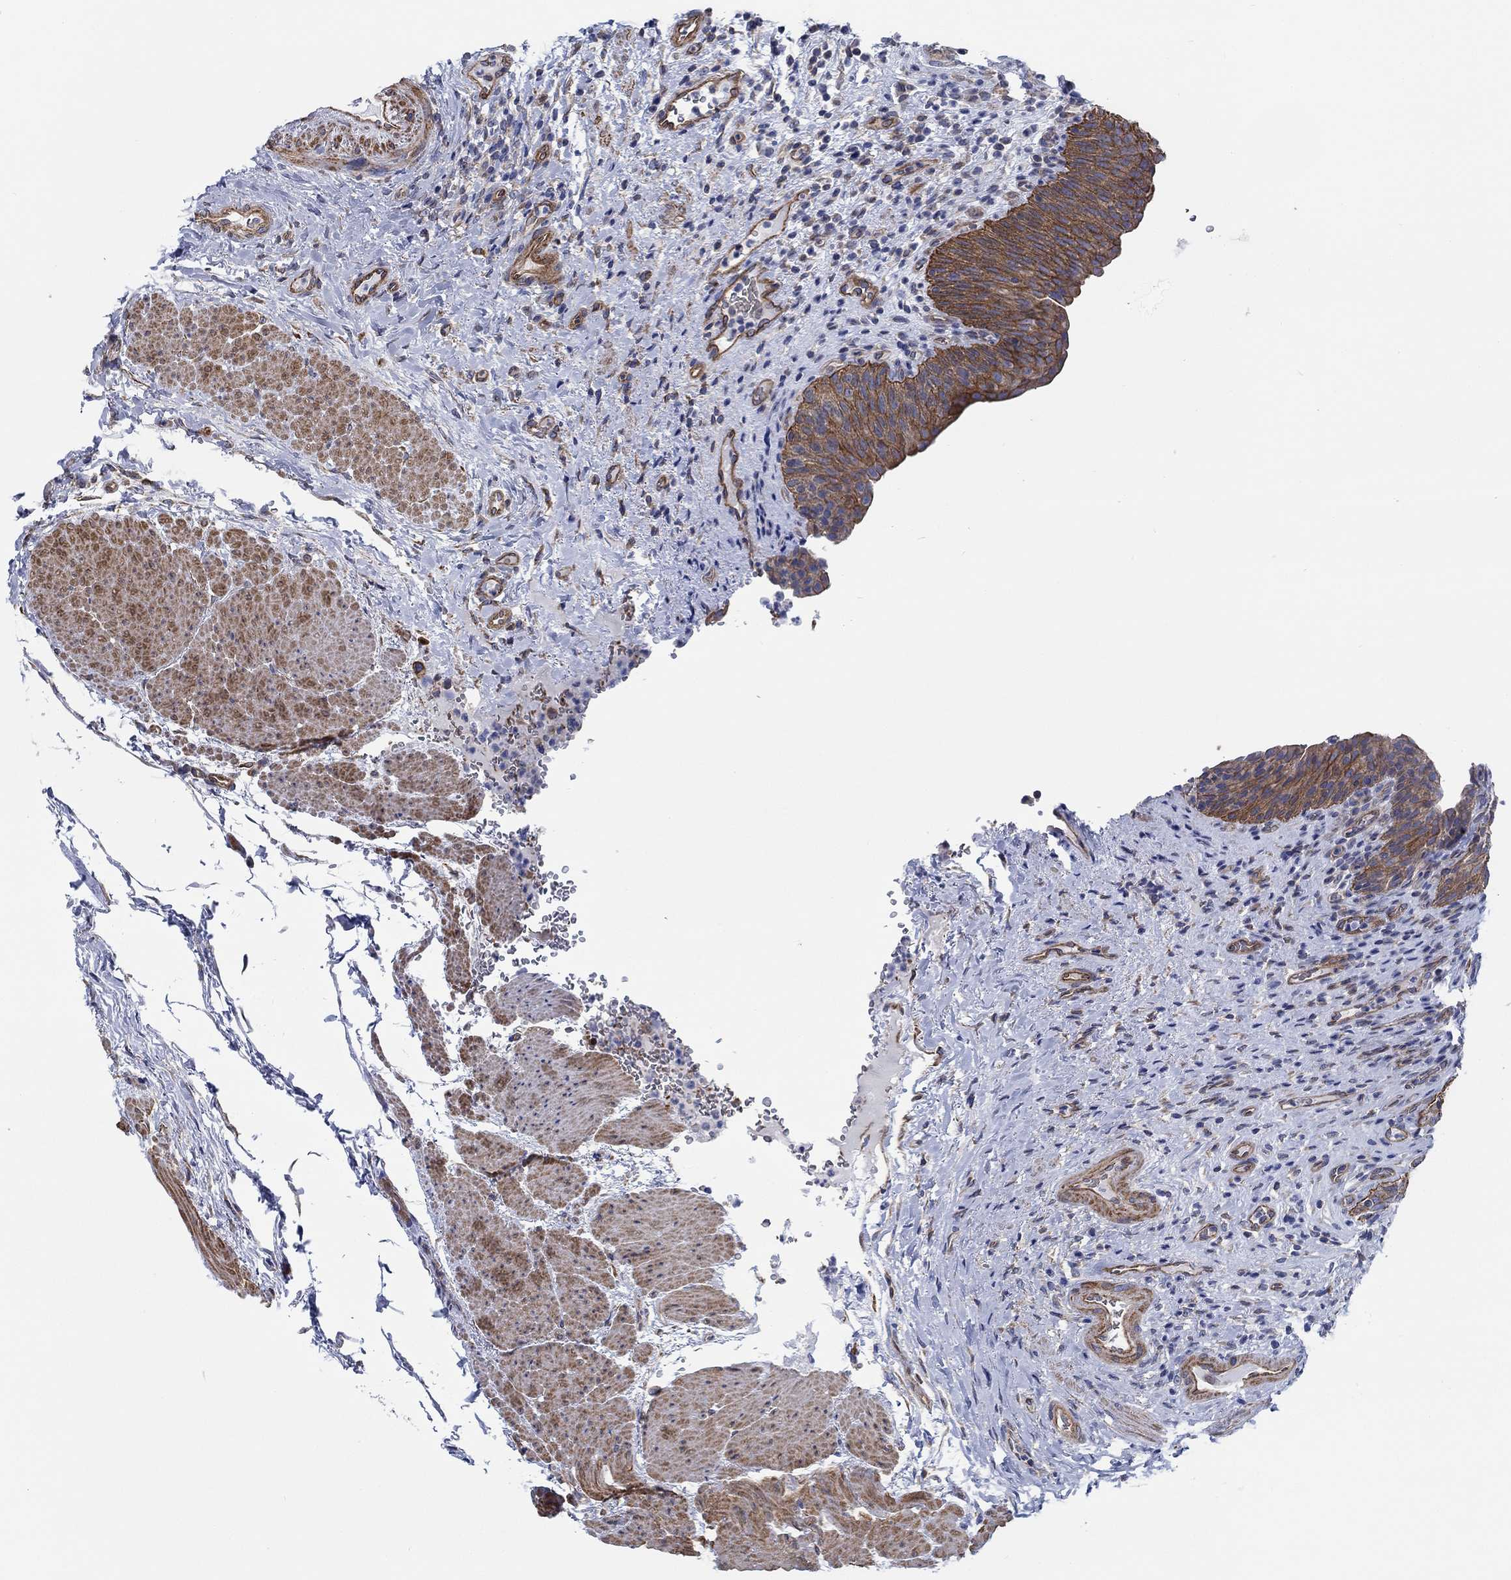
{"staining": {"intensity": "strong", "quantity": ">75%", "location": "cytoplasmic/membranous"}, "tissue": "urinary bladder", "cell_type": "Urothelial cells", "image_type": "normal", "snomed": [{"axis": "morphology", "description": "Normal tissue, NOS"}, {"axis": "topography", "description": "Urinary bladder"}], "caption": "A brown stain highlights strong cytoplasmic/membranous positivity of a protein in urothelial cells of normal urinary bladder. Using DAB (brown) and hematoxylin (blue) stains, captured at high magnification using brightfield microscopy.", "gene": "FMN1", "patient": {"sex": "male", "age": 66}}